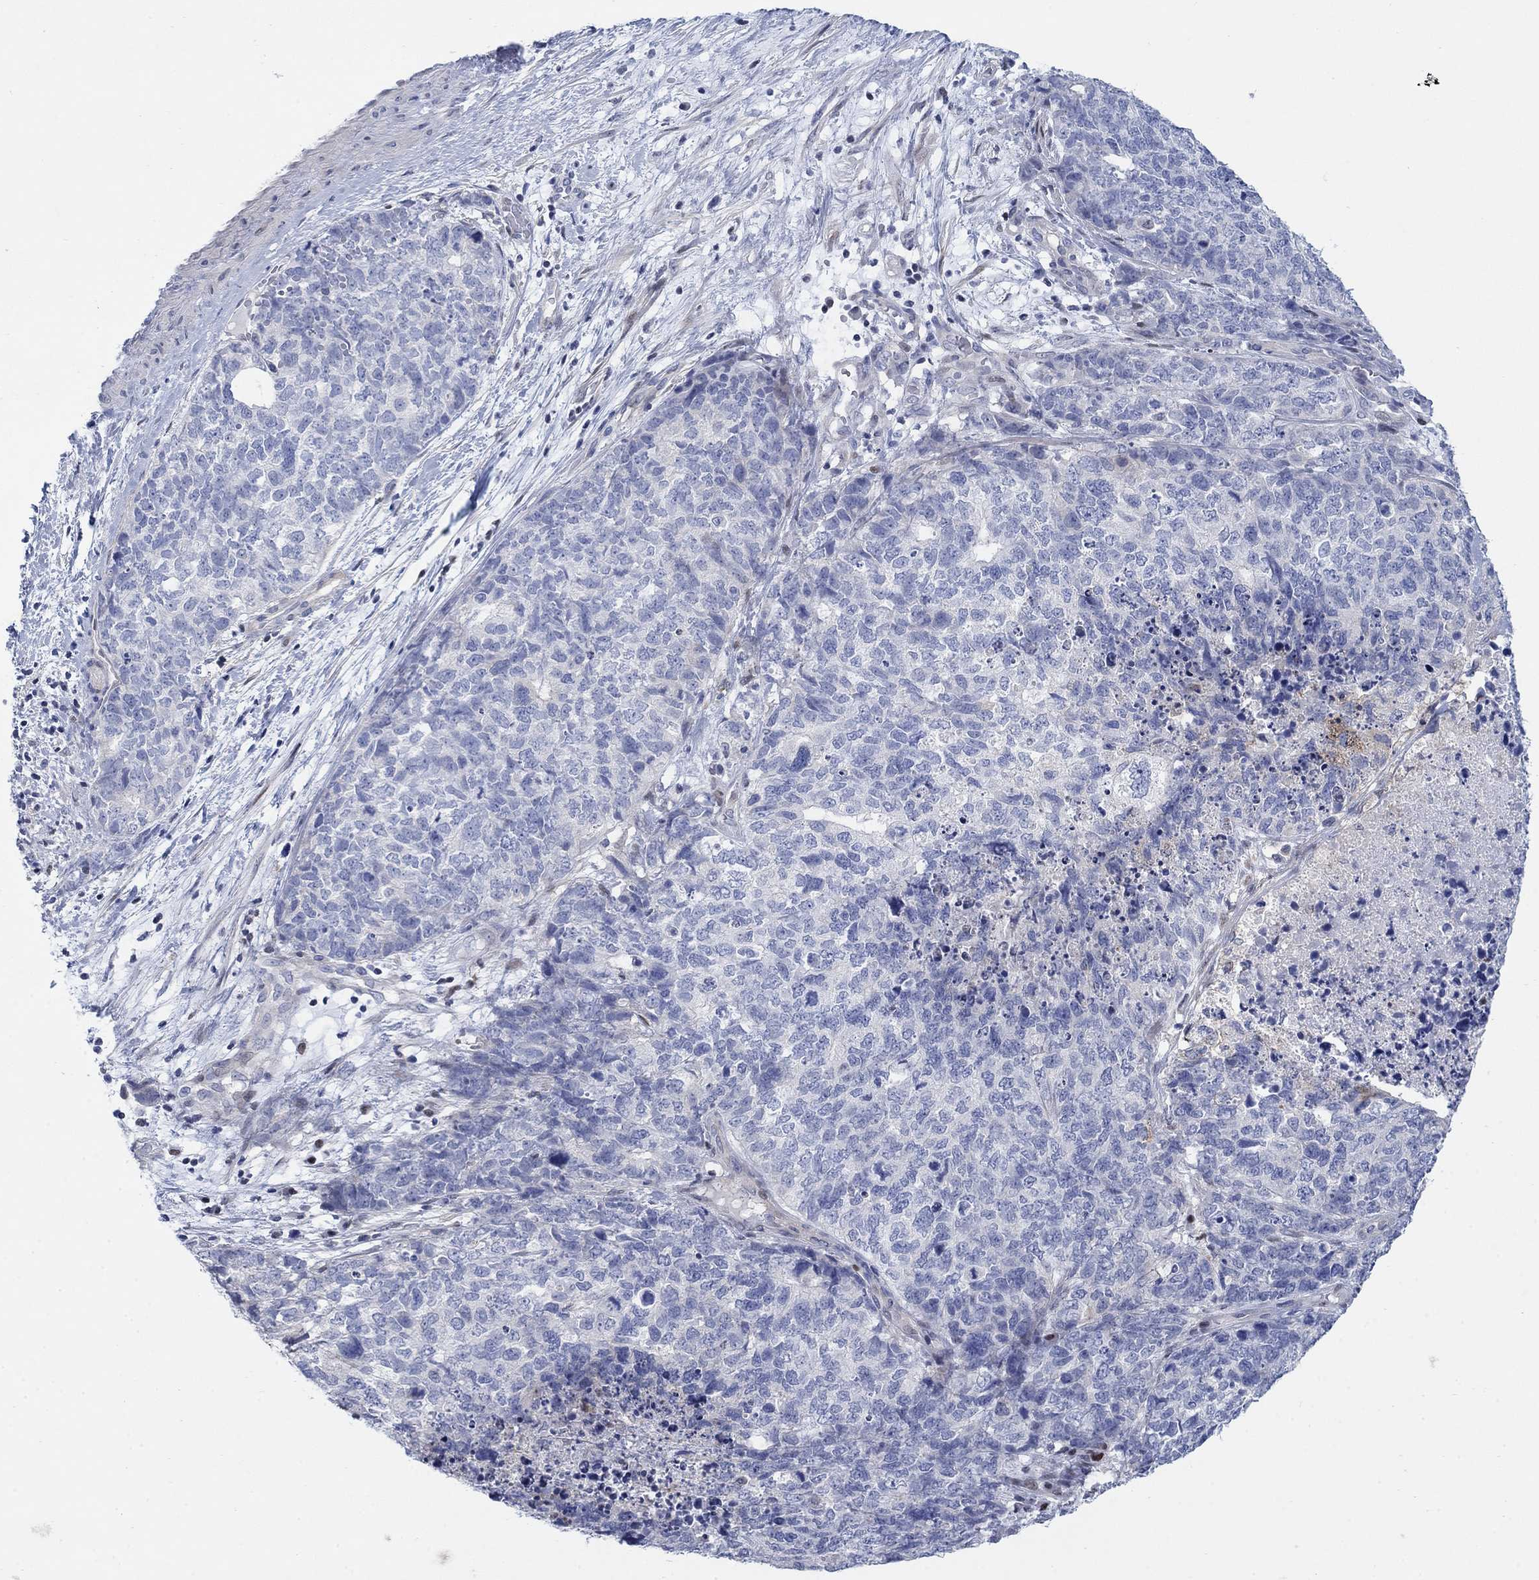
{"staining": {"intensity": "negative", "quantity": "none", "location": "none"}, "tissue": "cervical cancer", "cell_type": "Tumor cells", "image_type": "cancer", "snomed": [{"axis": "morphology", "description": "Squamous cell carcinoma, NOS"}, {"axis": "topography", "description": "Cervix"}], "caption": "Tumor cells show no significant protein staining in cervical cancer.", "gene": "MYO3A", "patient": {"sex": "female", "age": 63}}